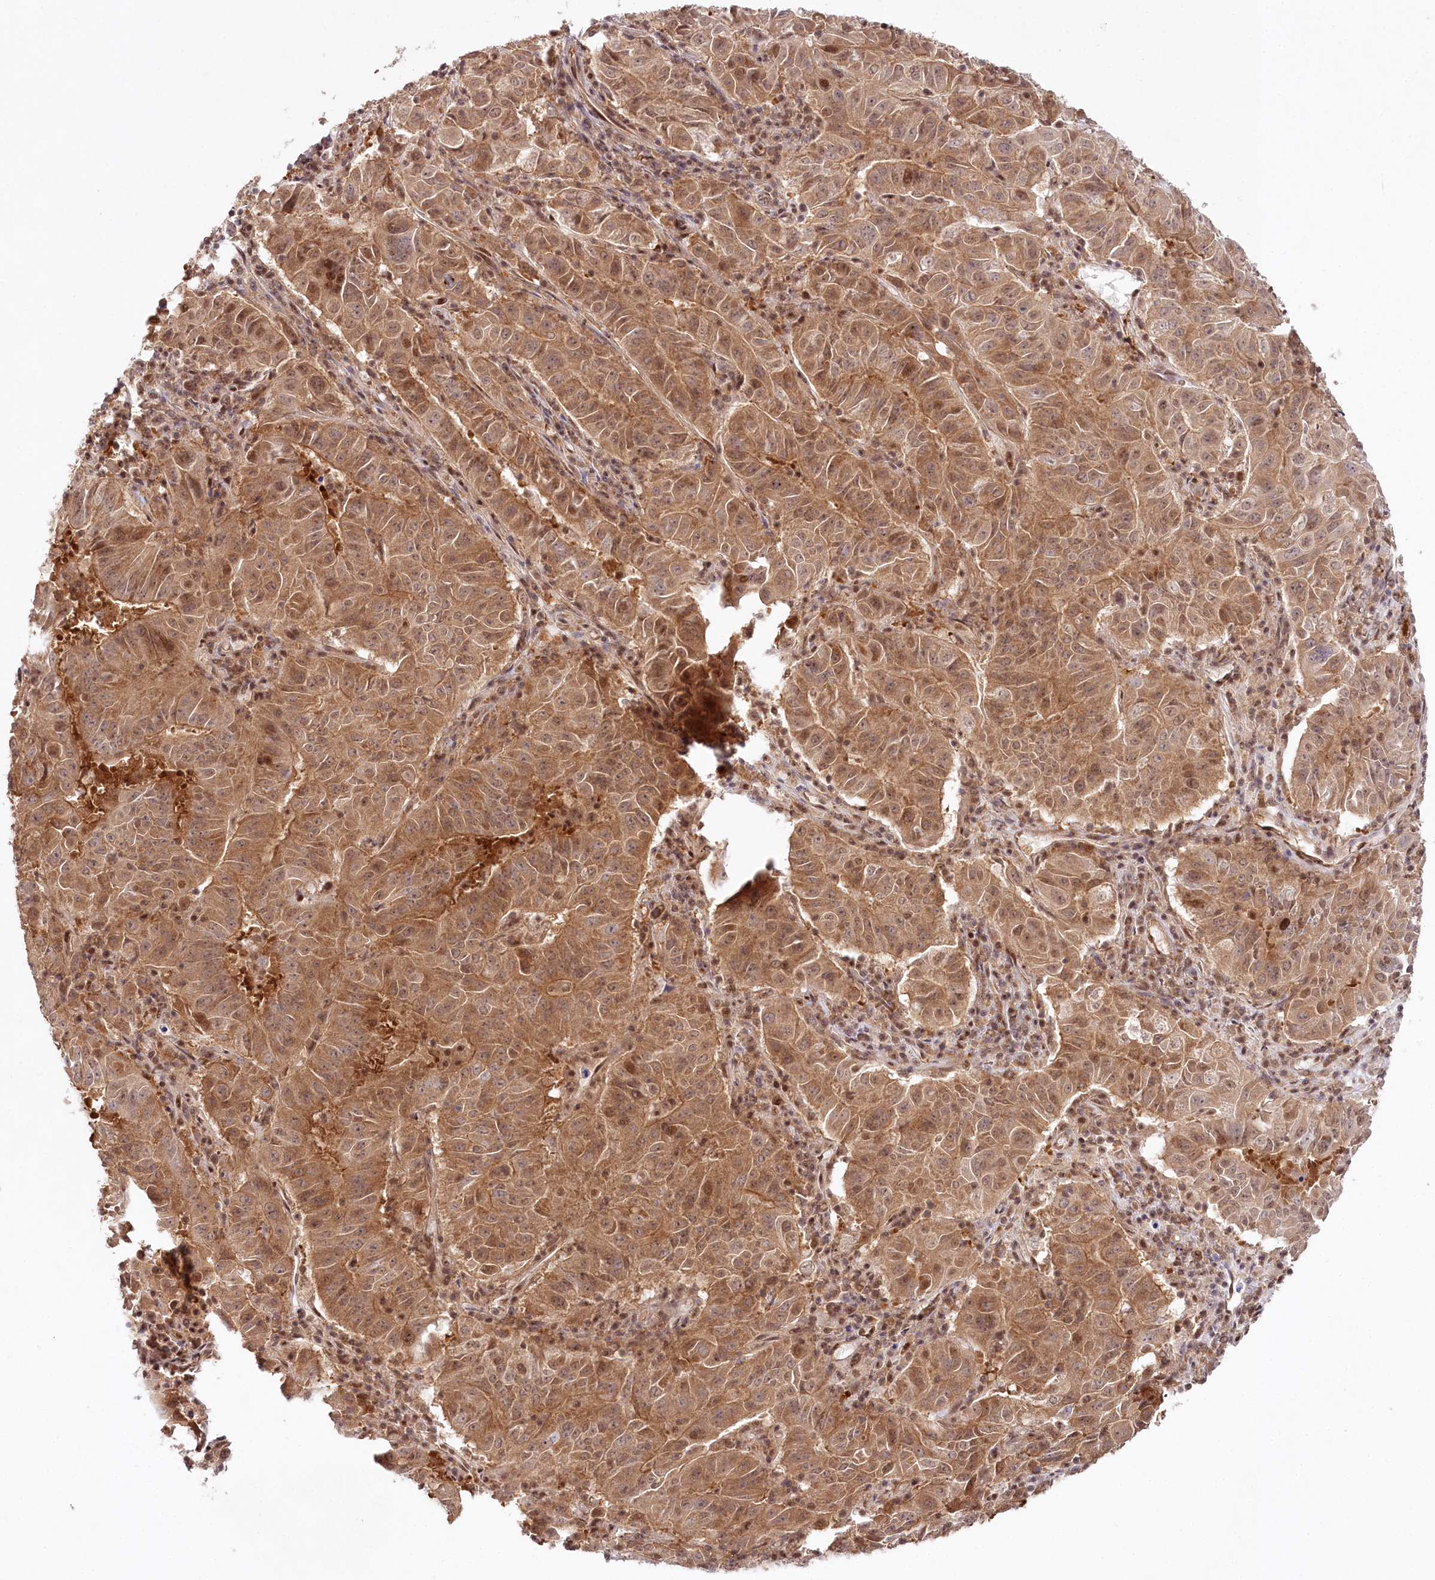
{"staining": {"intensity": "moderate", "quantity": ">75%", "location": "cytoplasmic/membranous,nuclear"}, "tissue": "pancreatic cancer", "cell_type": "Tumor cells", "image_type": "cancer", "snomed": [{"axis": "morphology", "description": "Adenocarcinoma, NOS"}, {"axis": "topography", "description": "Pancreas"}], "caption": "Protein expression analysis of pancreatic cancer displays moderate cytoplasmic/membranous and nuclear staining in approximately >75% of tumor cells. The staining was performed using DAB, with brown indicating positive protein expression. Nuclei are stained blue with hematoxylin.", "gene": "CCDC65", "patient": {"sex": "male", "age": 63}}